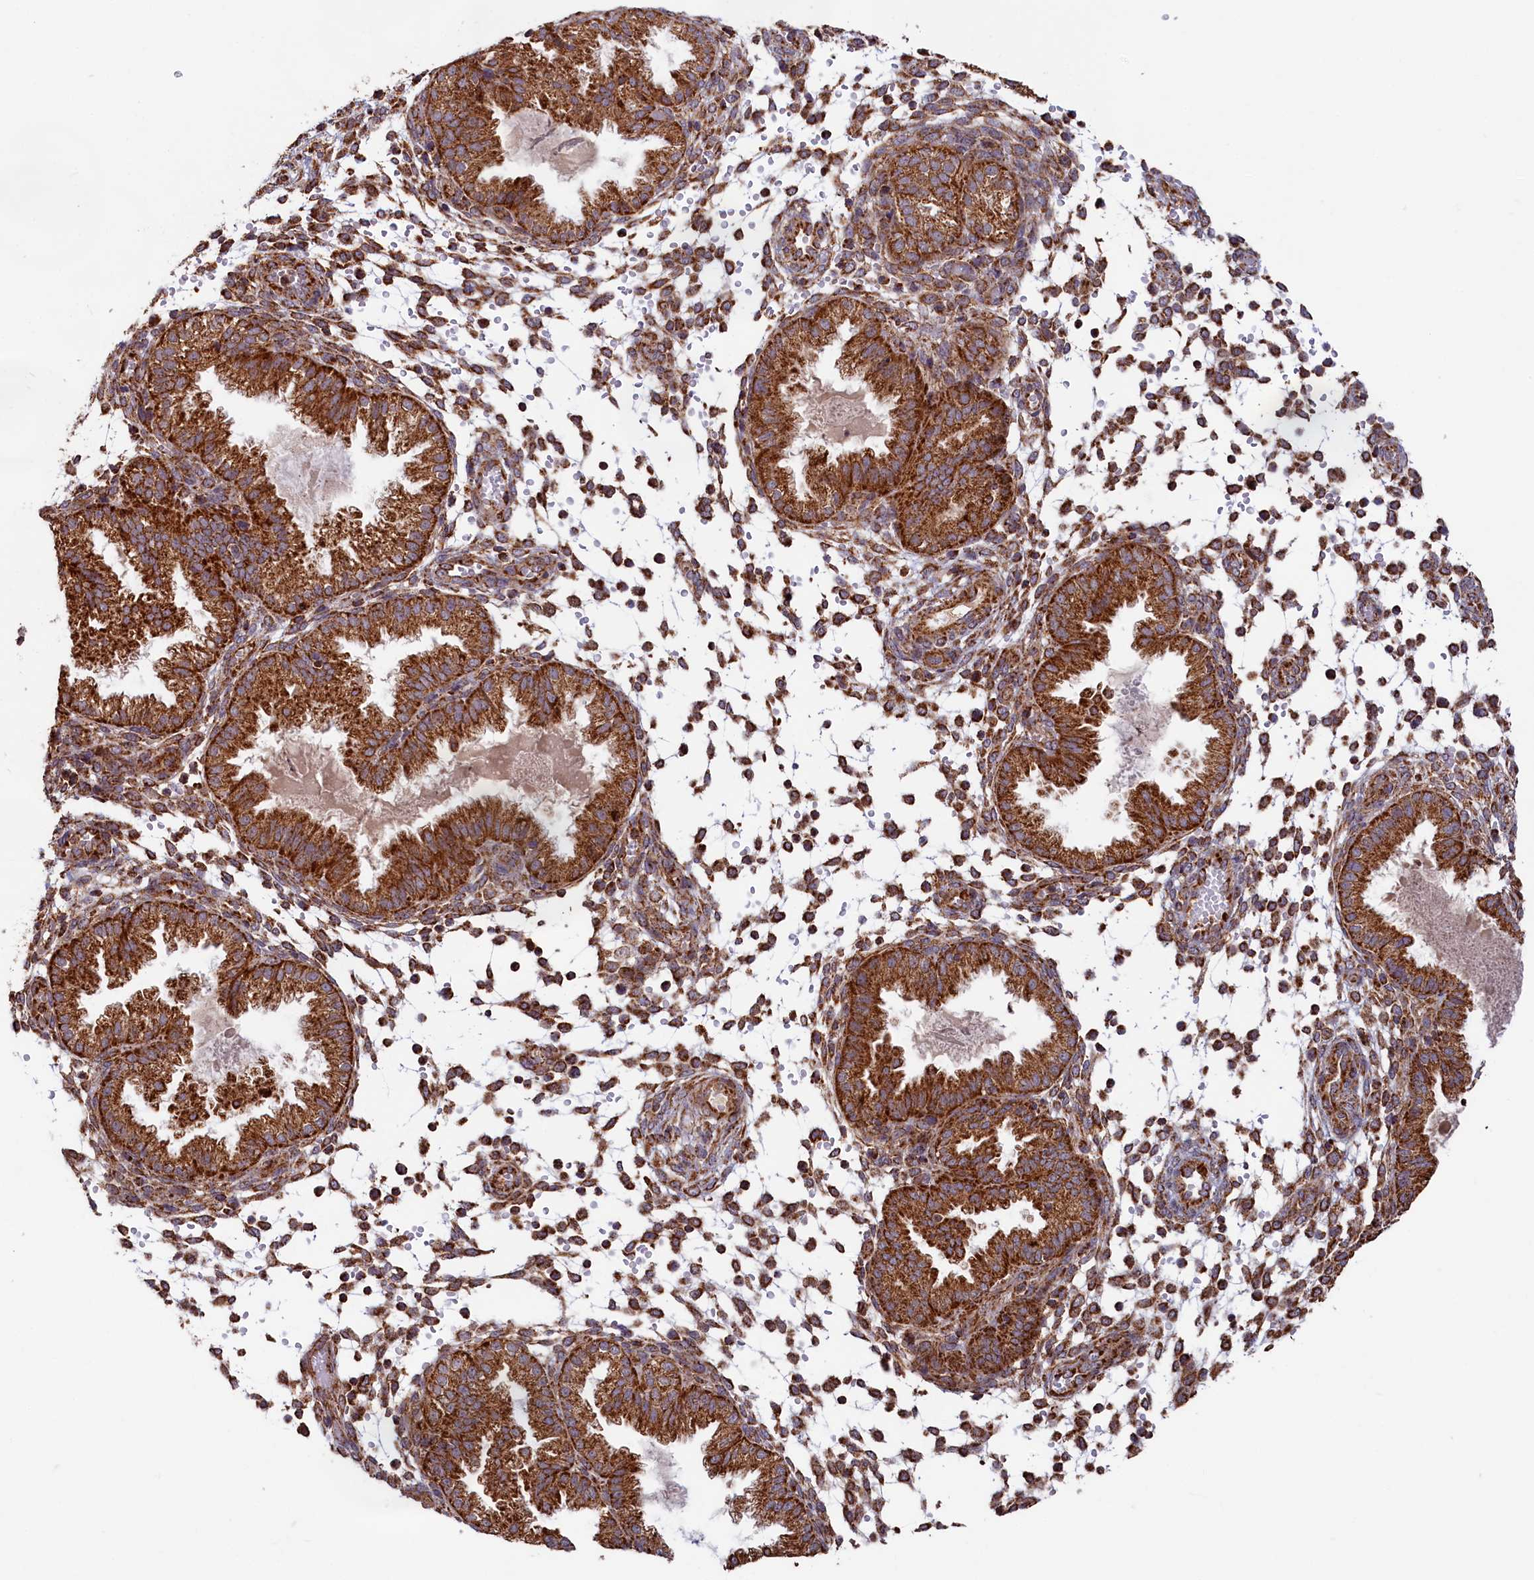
{"staining": {"intensity": "moderate", "quantity": ">75%", "location": "cytoplasmic/membranous"}, "tissue": "endometrium", "cell_type": "Cells in endometrial stroma", "image_type": "normal", "snomed": [{"axis": "morphology", "description": "Normal tissue, NOS"}, {"axis": "topography", "description": "Endometrium"}], "caption": "Immunohistochemical staining of unremarkable endometrium displays moderate cytoplasmic/membranous protein staining in approximately >75% of cells in endometrial stroma. (Stains: DAB (3,3'-diaminobenzidine) in brown, nuclei in blue, Microscopy: brightfield microscopy at high magnification).", "gene": "MACROD1", "patient": {"sex": "female", "age": 33}}